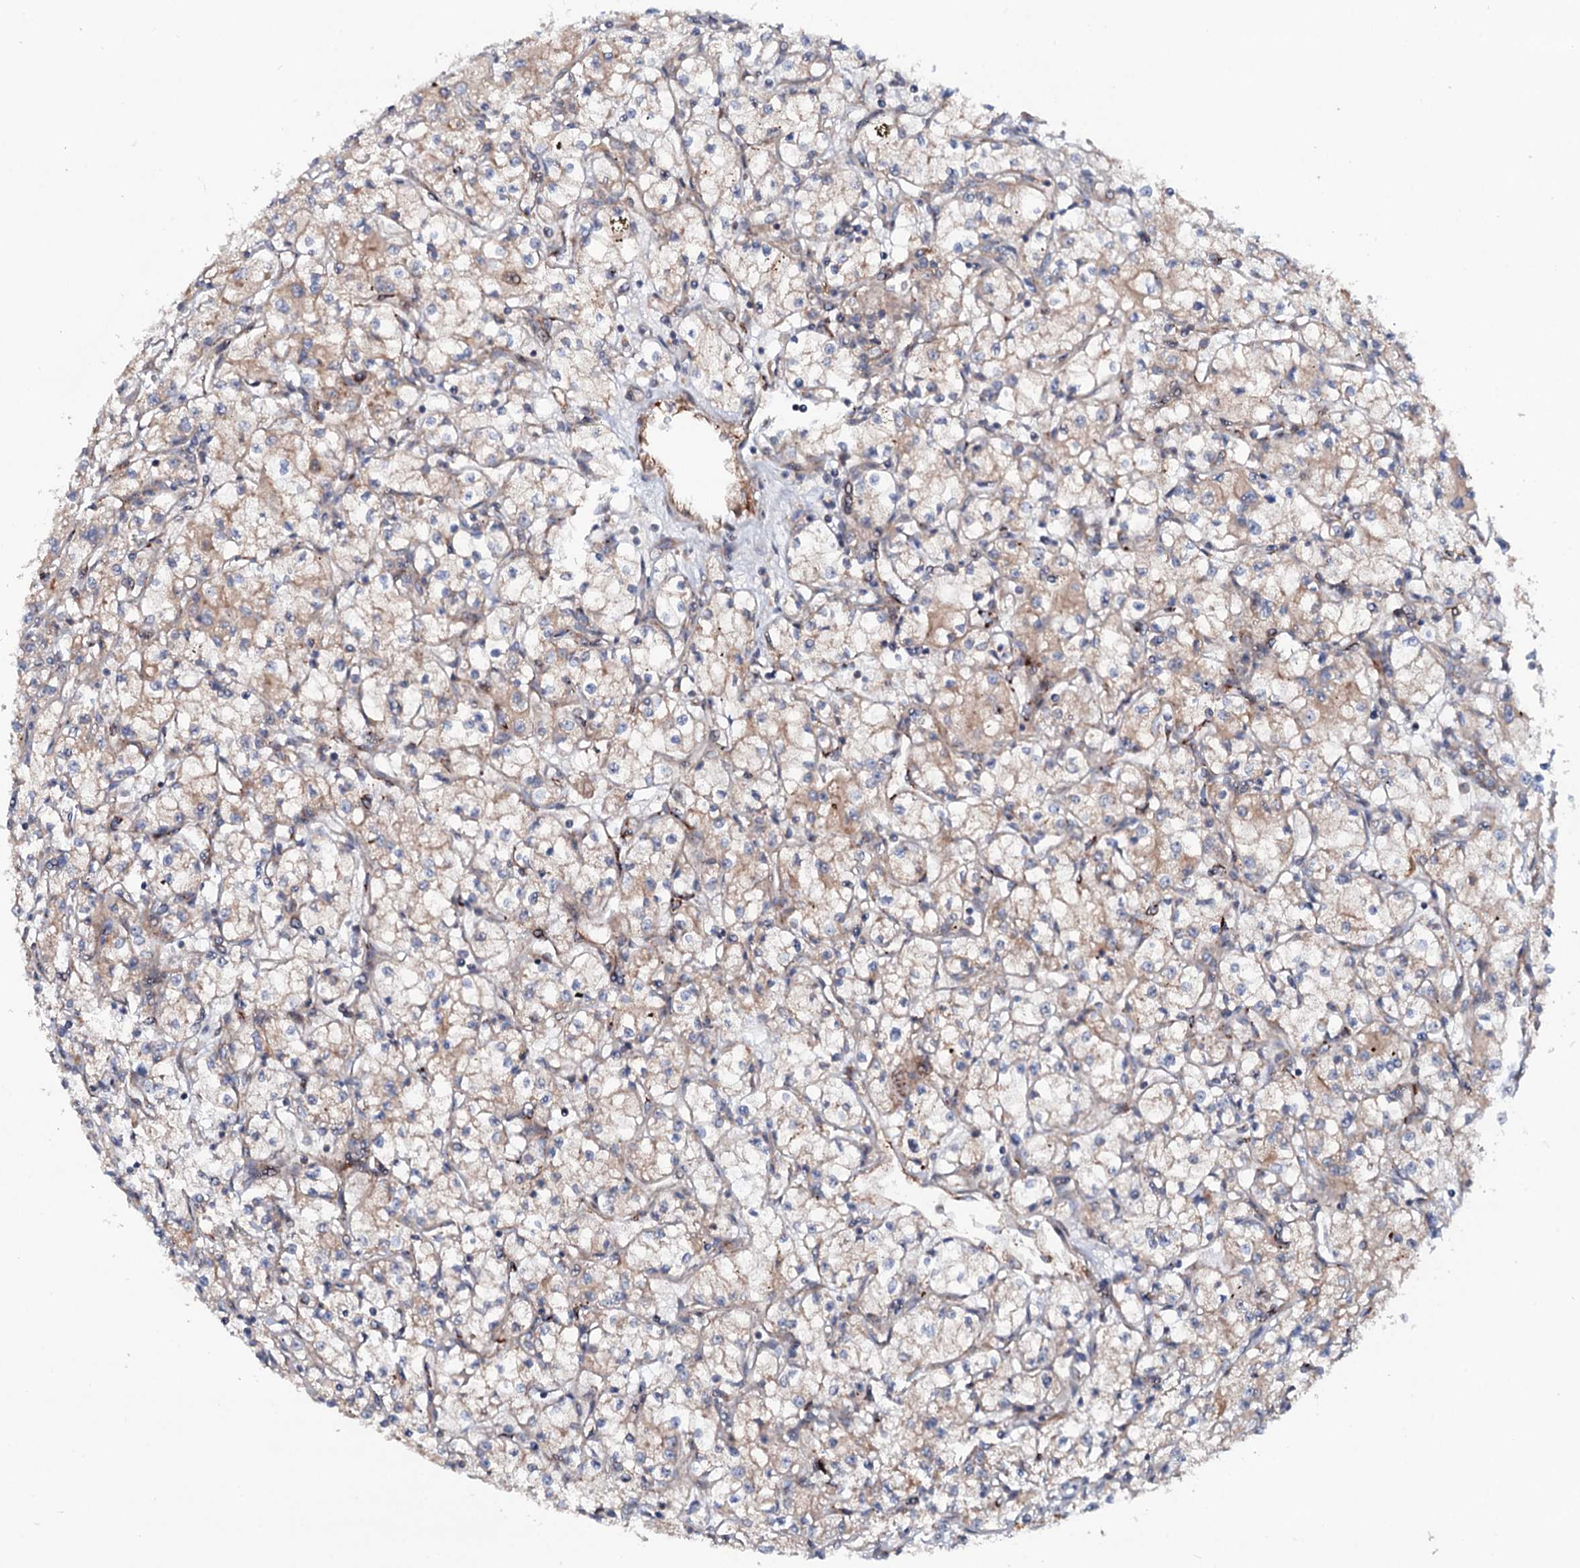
{"staining": {"intensity": "weak", "quantity": "<25%", "location": "cytoplasmic/membranous"}, "tissue": "renal cancer", "cell_type": "Tumor cells", "image_type": "cancer", "snomed": [{"axis": "morphology", "description": "Adenocarcinoma, NOS"}, {"axis": "topography", "description": "Kidney"}], "caption": "A histopathology image of renal cancer (adenocarcinoma) stained for a protein demonstrates no brown staining in tumor cells.", "gene": "ADGRG4", "patient": {"sex": "male", "age": 59}}